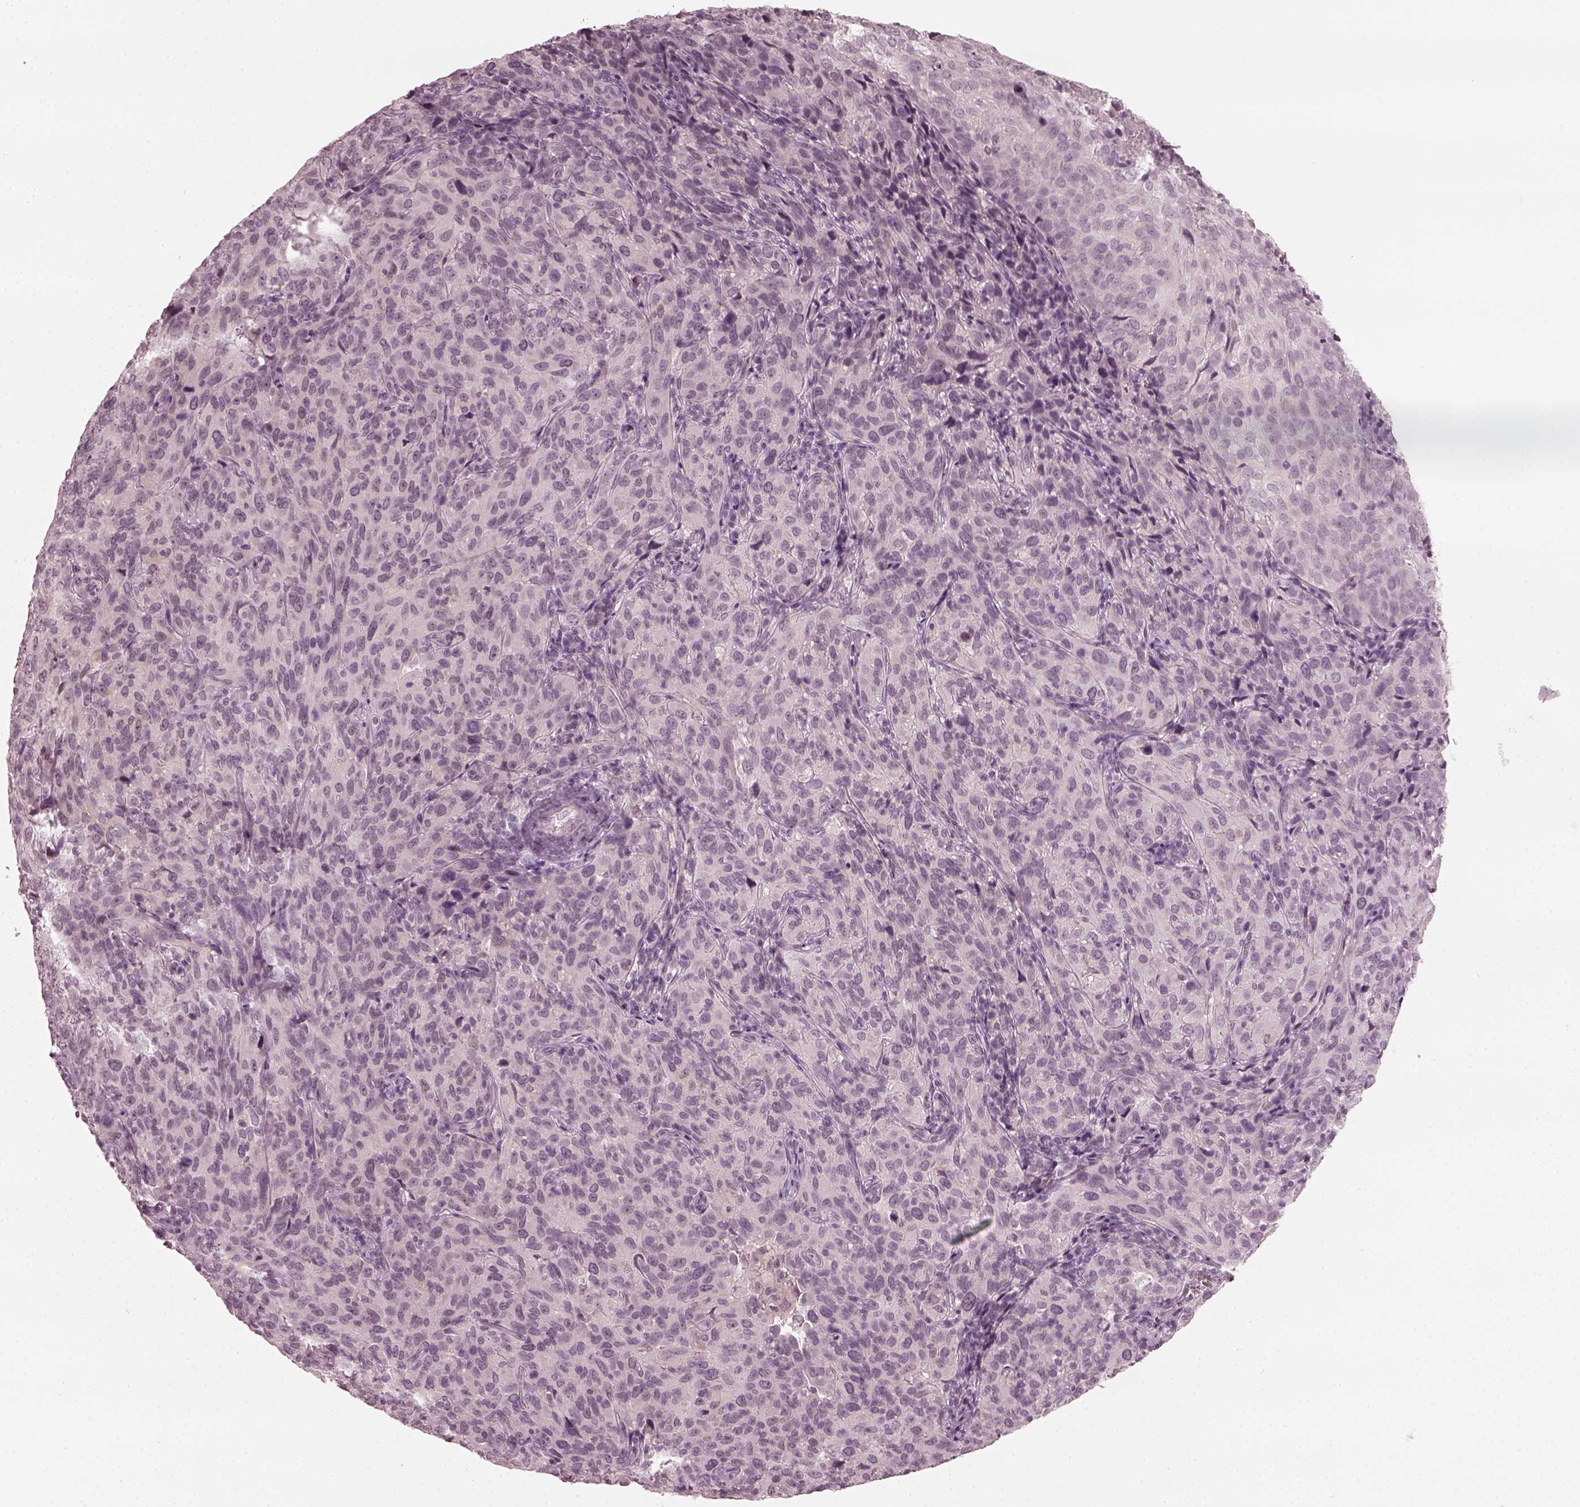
{"staining": {"intensity": "negative", "quantity": "none", "location": "none"}, "tissue": "cervical cancer", "cell_type": "Tumor cells", "image_type": "cancer", "snomed": [{"axis": "morphology", "description": "Squamous cell carcinoma, NOS"}, {"axis": "topography", "description": "Cervix"}], "caption": "The immunohistochemistry (IHC) image has no significant expression in tumor cells of cervical cancer tissue. Nuclei are stained in blue.", "gene": "CCDC170", "patient": {"sex": "female", "age": 51}}